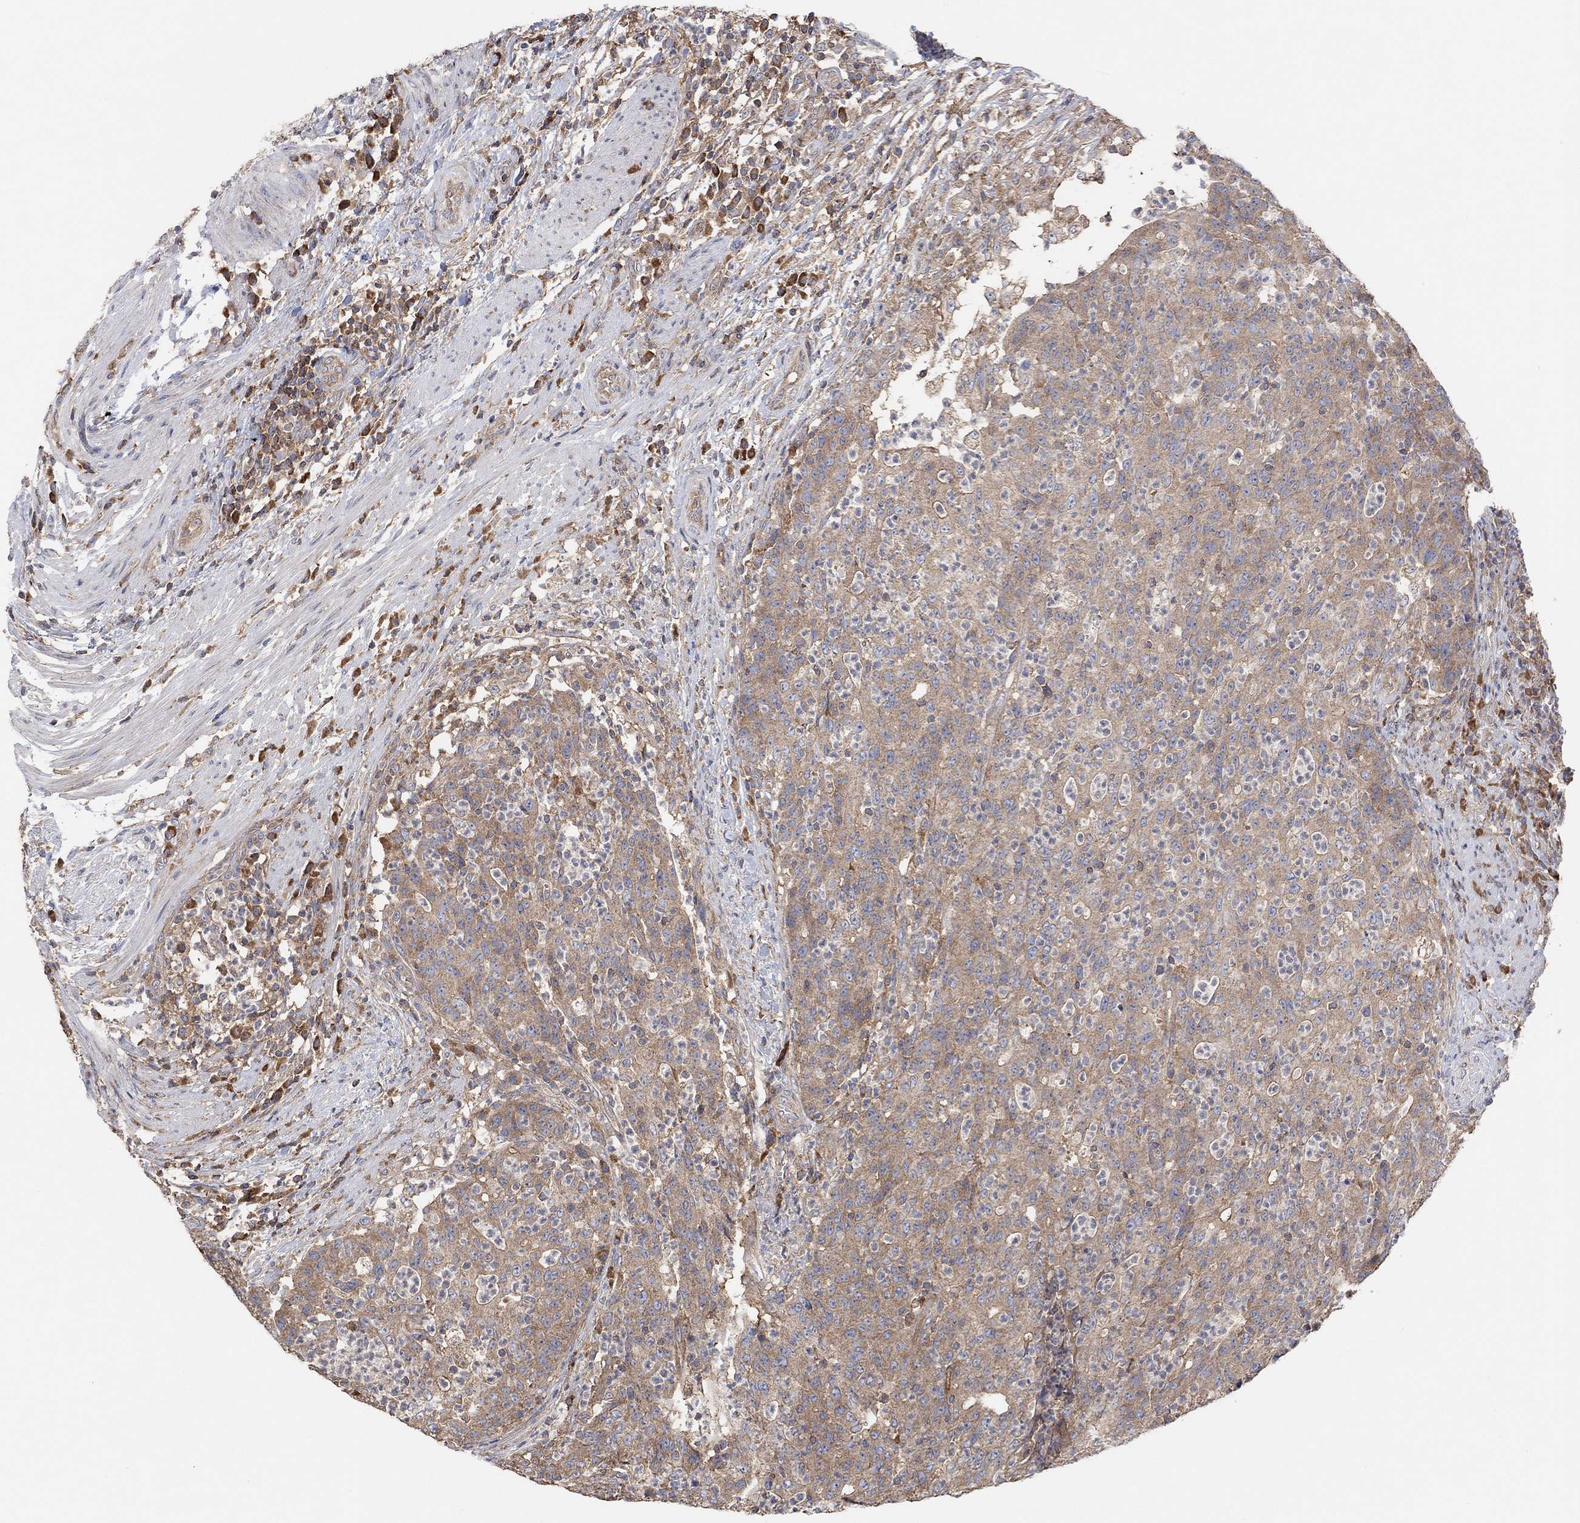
{"staining": {"intensity": "weak", "quantity": "25%-75%", "location": "cytoplasmic/membranous"}, "tissue": "colorectal cancer", "cell_type": "Tumor cells", "image_type": "cancer", "snomed": [{"axis": "morphology", "description": "Adenocarcinoma, NOS"}, {"axis": "topography", "description": "Colon"}], "caption": "High-power microscopy captured an immunohistochemistry (IHC) micrograph of adenocarcinoma (colorectal), revealing weak cytoplasmic/membranous positivity in about 25%-75% of tumor cells. Using DAB (3,3'-diaminobenzidine) (brown) and hematoxylin (blue) stains, captured at high magnification using brightfield microscopy.", "gene": "BLOC1S3", "patient": {"sex": "male", "age": 70}}